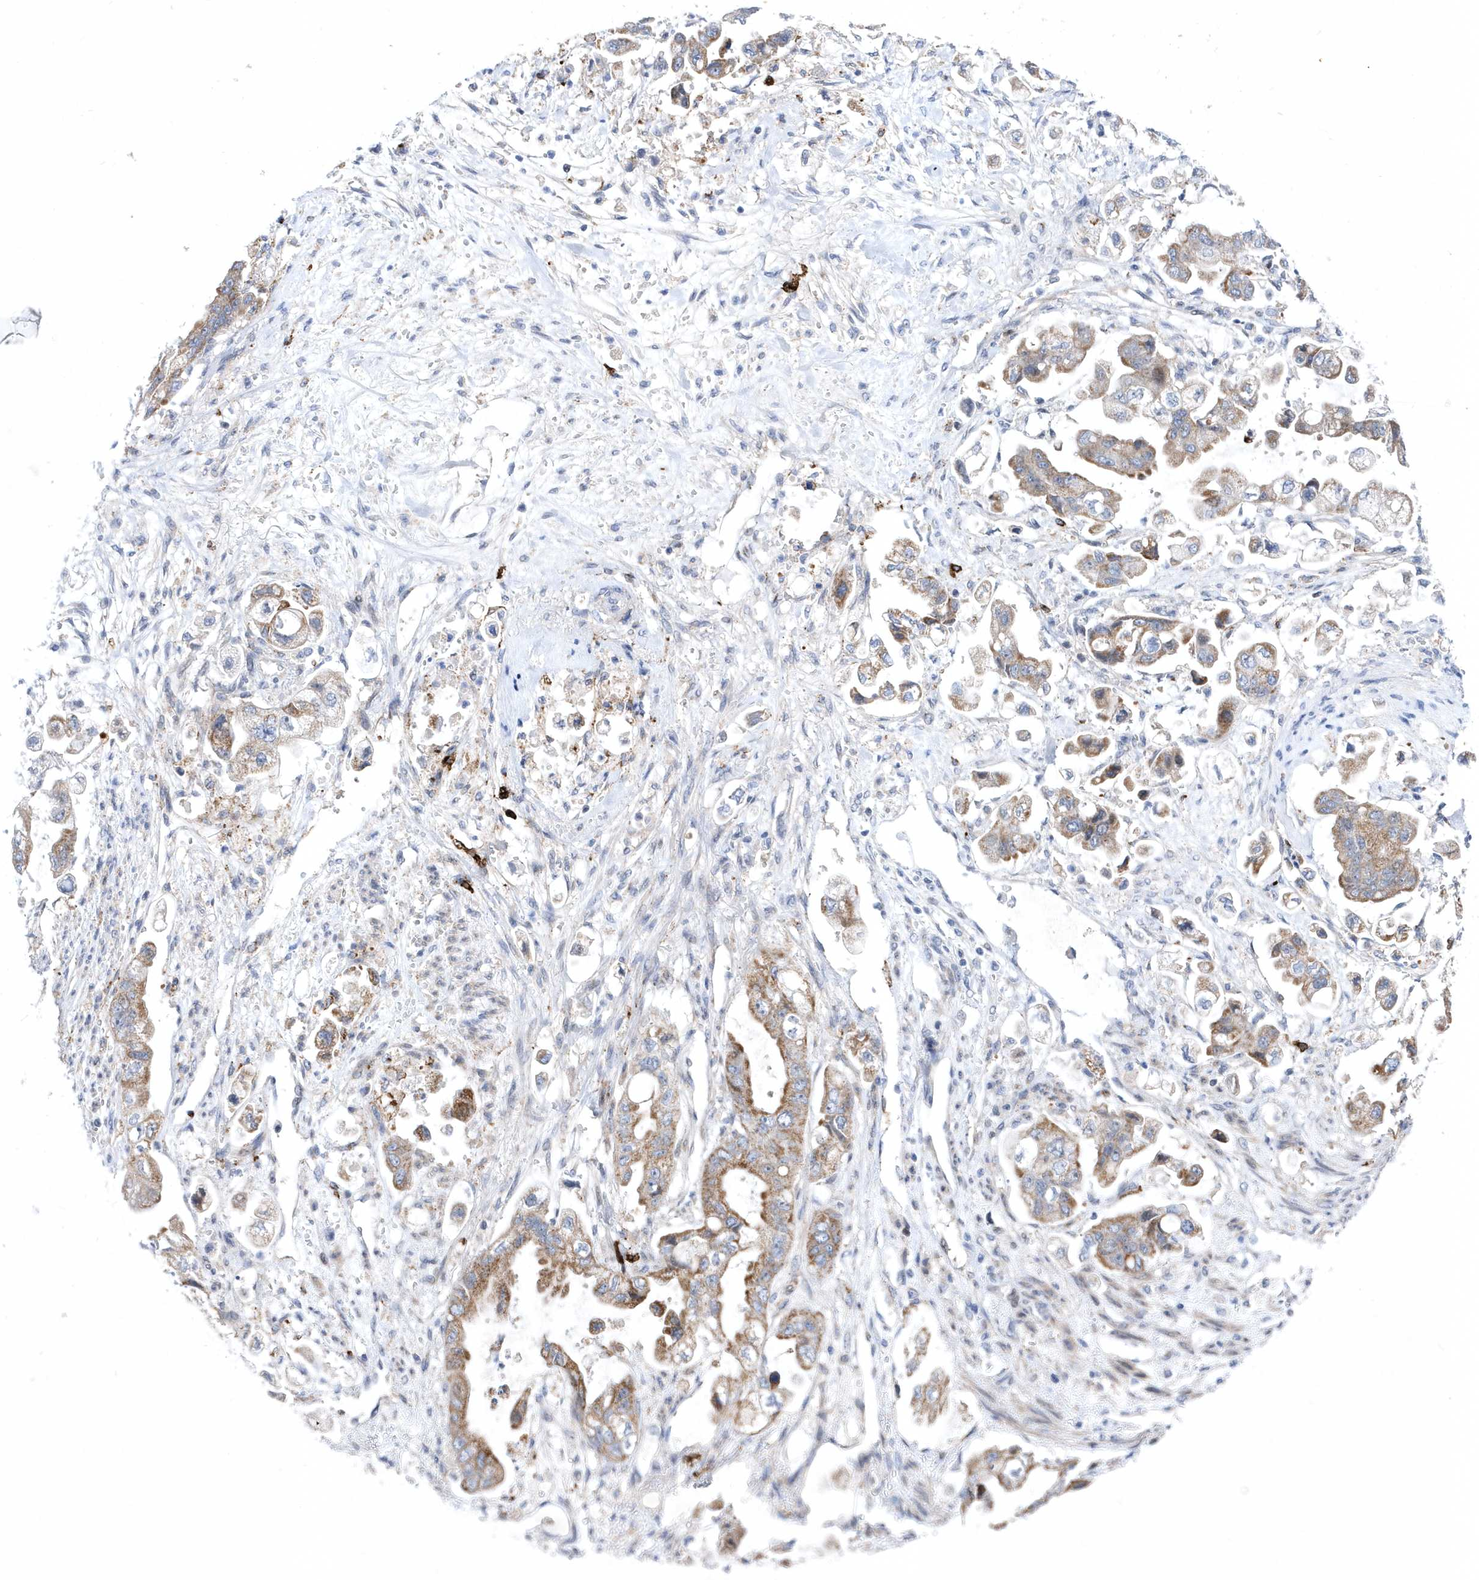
{"staining": {"intensity": "moderate", "quantity": ">75%", "location": "cytoplasmic/membranous"}, "tissue": "stomach cancer", "cell_type": "Tumor cells", "image_type": "cancer", "snomed": [{"axis": "morphology", "description": "Adenocarcinoma, NOS"}, {"axis": "topography", "description": "Stomach"}], "caption": "An image of human adenocarcinoma (stomach) stained for a protein exhibits moderate cytoplasmic/membranous brown staining in tumor cells.", "gene": "LONRF2", "patient": {"sex": "male", "age": 62}}